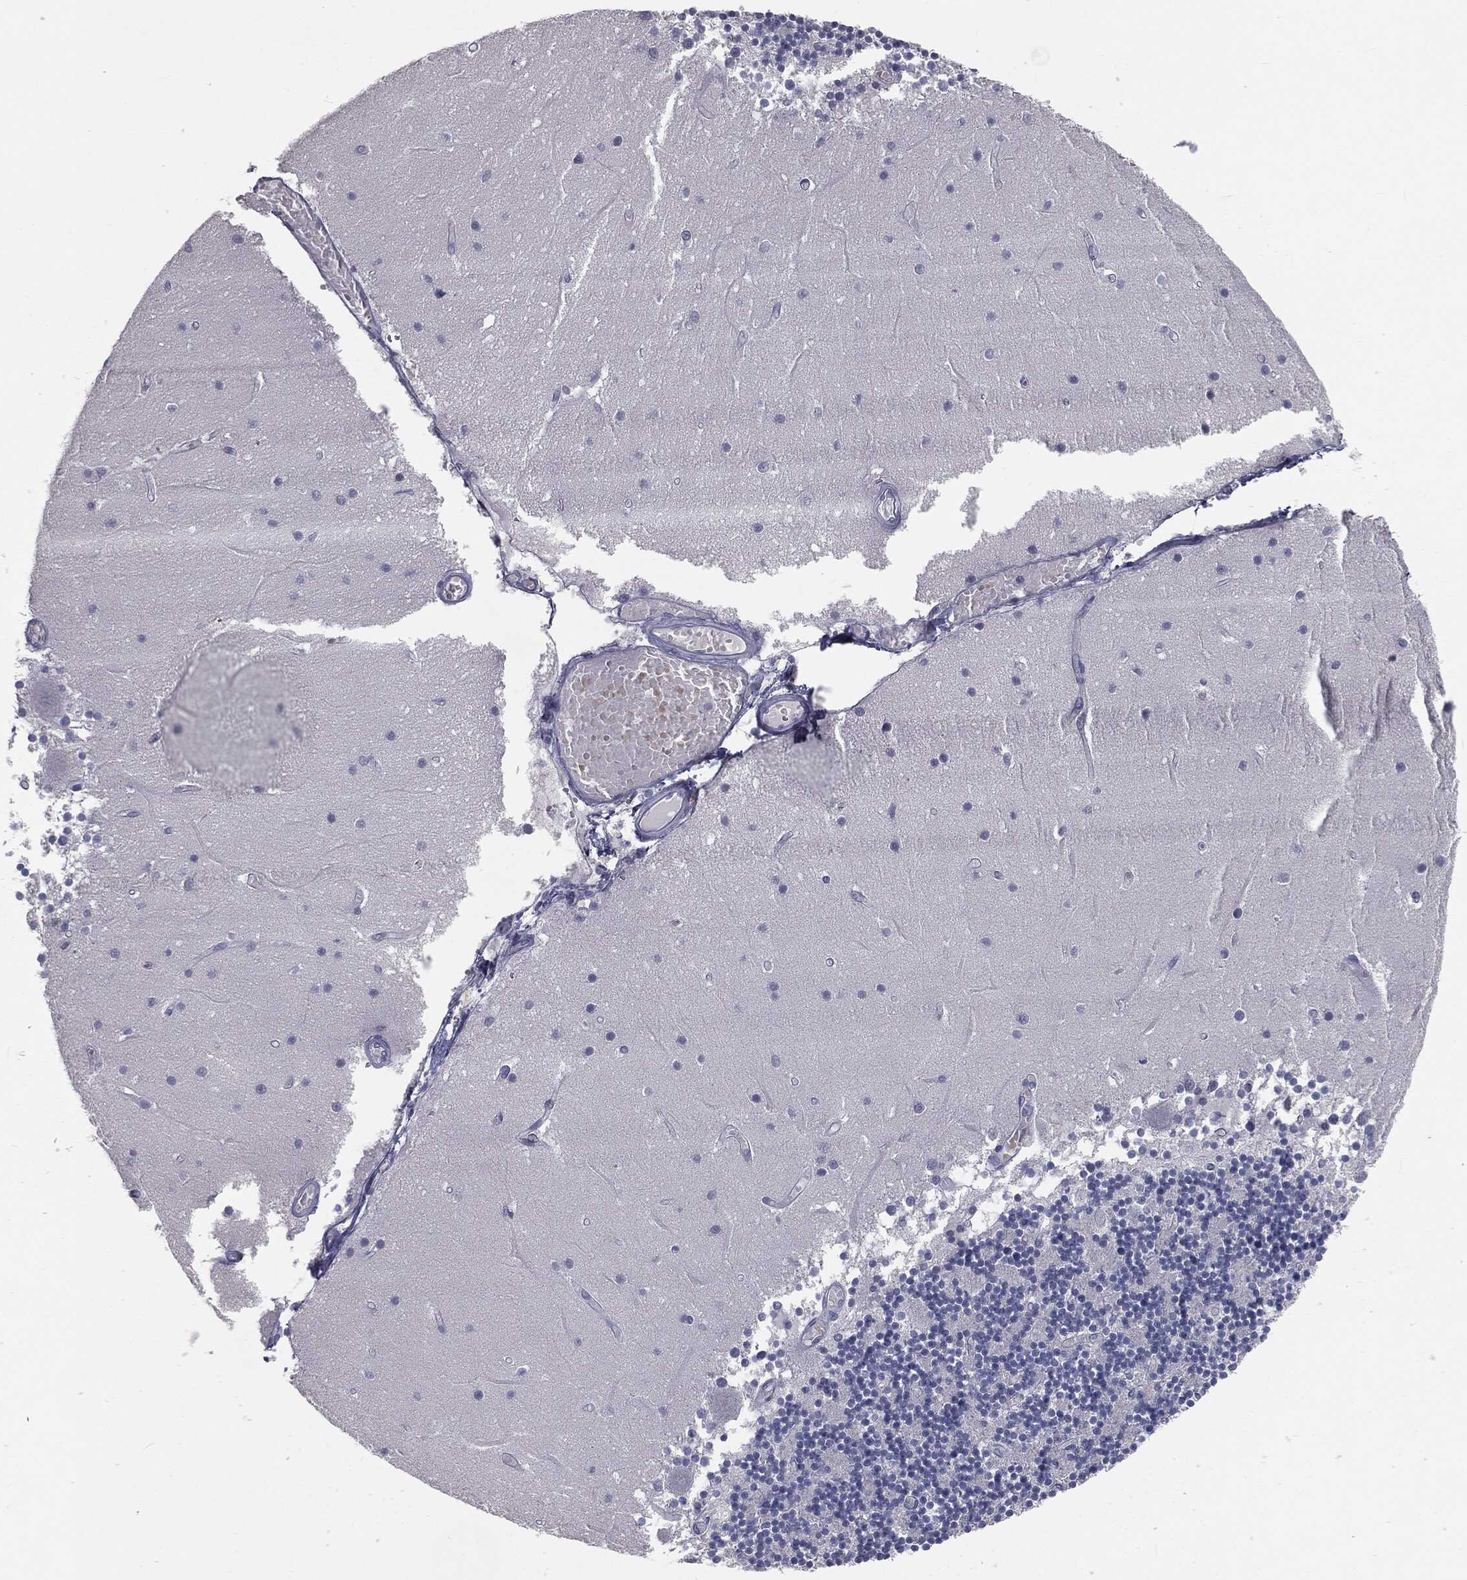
{"staining": {"intensity": "negative", "quantity": "none", "location": "none"}, "tissue": "cerebellum", "cell_type": "Cells in granular layer", "image_type": "normal", "snomed": [{"axis": "morphology", "description": "Normal tissue, NOS"}, {"axis": "topography", "description": "Cerebellum"}], "caption": "Image shows no protein staining in cells in granular layer of normal cerebellum.", "gene": "PRAME", "patient": {"sex": "female", "age": 28}}